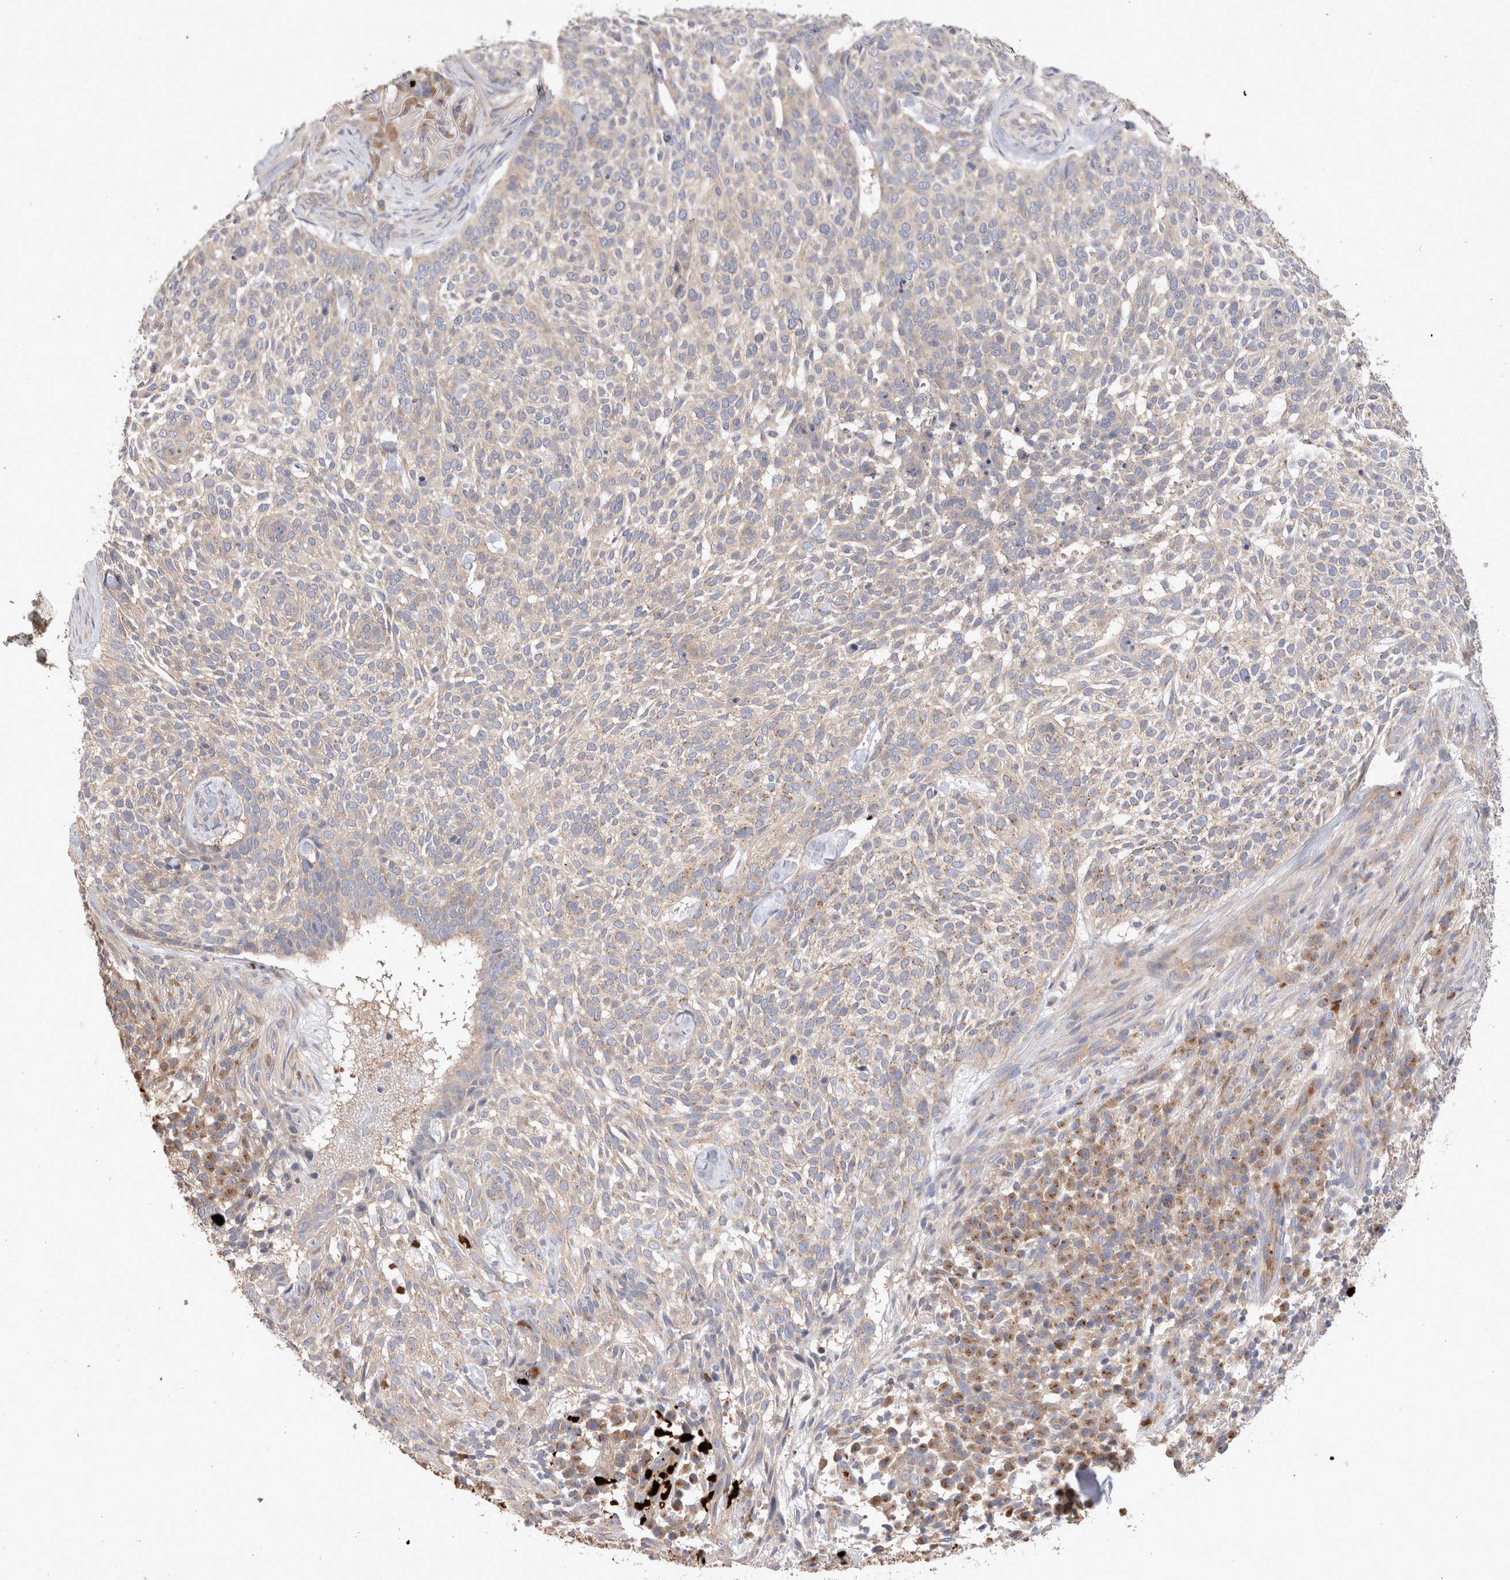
{"staining": {"intensity": "weak", "quantity": ">75%", "location": "cytoplasmic/membranous"}, "tissue": "skin cancer", "cell_type": "Tumor cells", "image_type": "cancer", "snomed": [{"axis": "morphology", "description": "Basal cell carcinoma"}, {"axis": "topography", "description": "Skin"}], "caption": "Immunohistochemical staining of skin cancer (basal cell carcinoma) demonstrates weak cytoplasmic/membranous protein staining in approximately >75% of tumor cells. (DAB IHC, brown staining for protein, blue staining for nuclei).", "gene": "NXT2", "patient": {"sex": "female", "age": 64}}